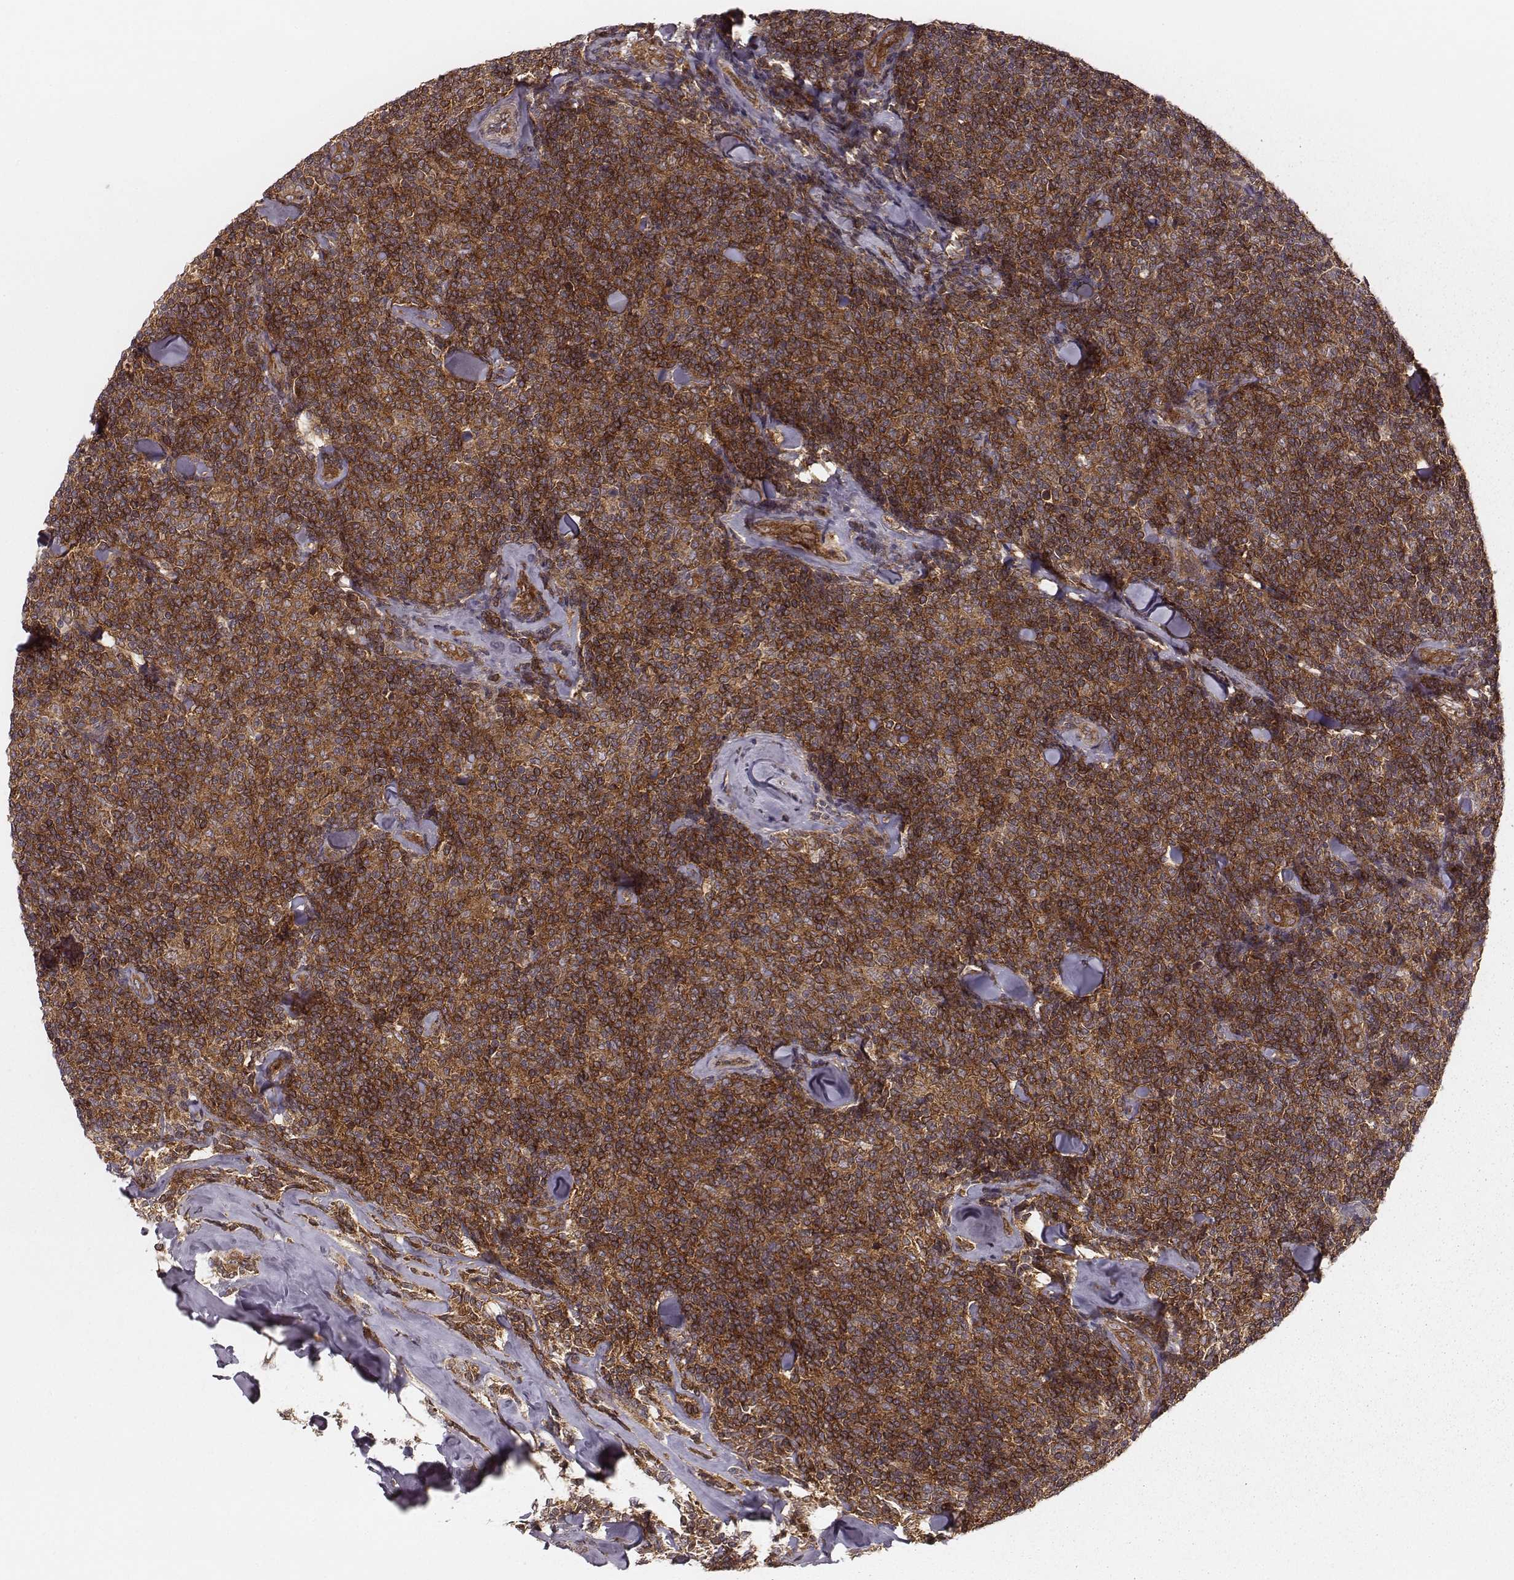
{"staining": {"intensity": "strong", "quantity": ">75%", "location": "cytoplasmic/membranous"}, "tissue": "lymphoma", "cell_type": "Tumor cells", "image_type": "cancer", "snomed": [{"axis": "morphology", "description": "Malignant lymphoma, non-Hodgkin's type, Low grade"}, {"axis": "topography", "description": "Lymph node"}], "caption": "Immunohistochemical staining of lymphoma shows strong cytoplasmic/membranous protein positivity in approximately >75% of tumor cells. The staining is performed using DAB (3,3'-diaminobenzidine) brown chromogen to label protein expression. The nuclei are counter-stained blue using hematoxylin.", "gene": "VPS26A", "patient": {"sex": "female", "age": 56}}